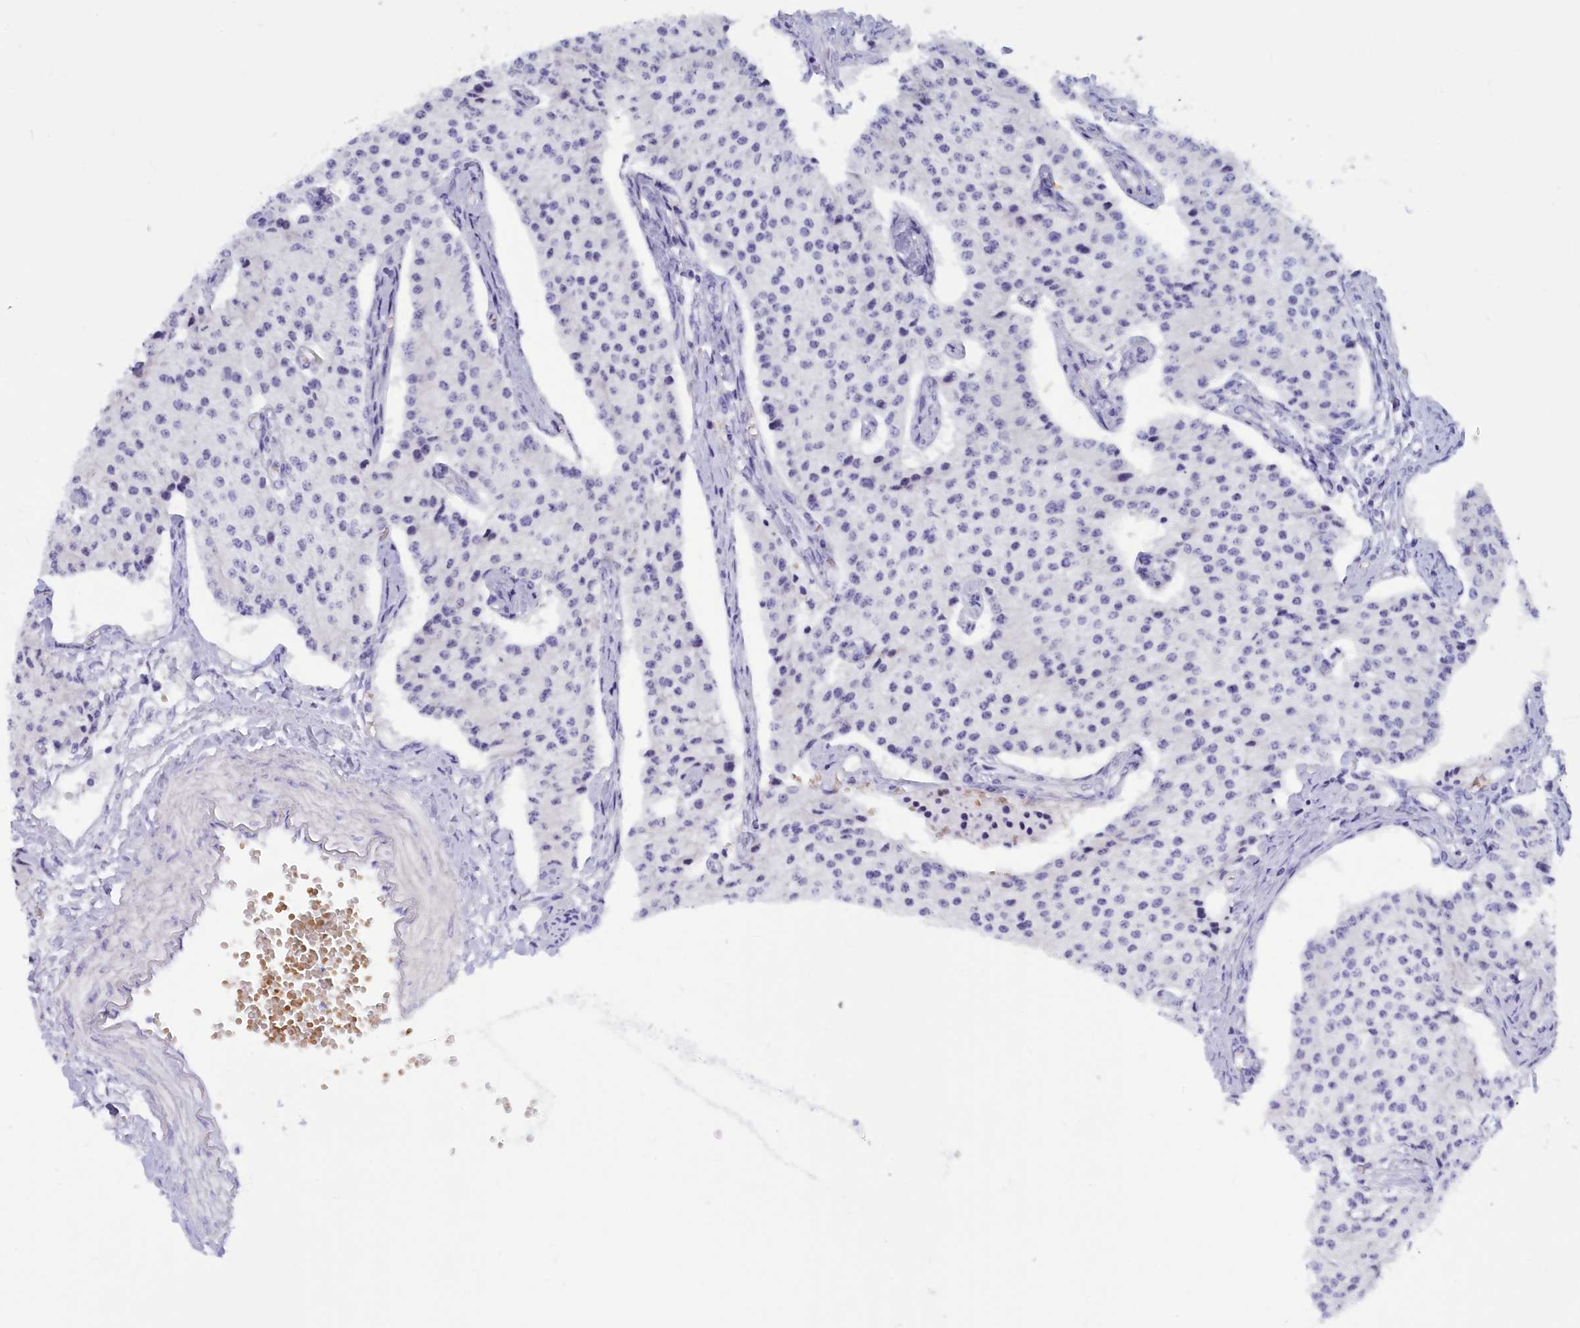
{"staining": {"intensity": "negative", "quantity": "none", "location": "none"}, "tissue": "carcinoid", "cell_type": "Tumor cells", "image_type": "cancer", "snomed": [{"axis": "morphology", "description": "Carcinoid, malignant, NOS"}, {"axis": "topography", "description": "Colon"}], "caption": "DAB immunohistochemical staining of human carcinoid displays no significant expression in tumor cells.", "gene": "GLYATL1", "patient": {"sex": "female", "age": 52}}